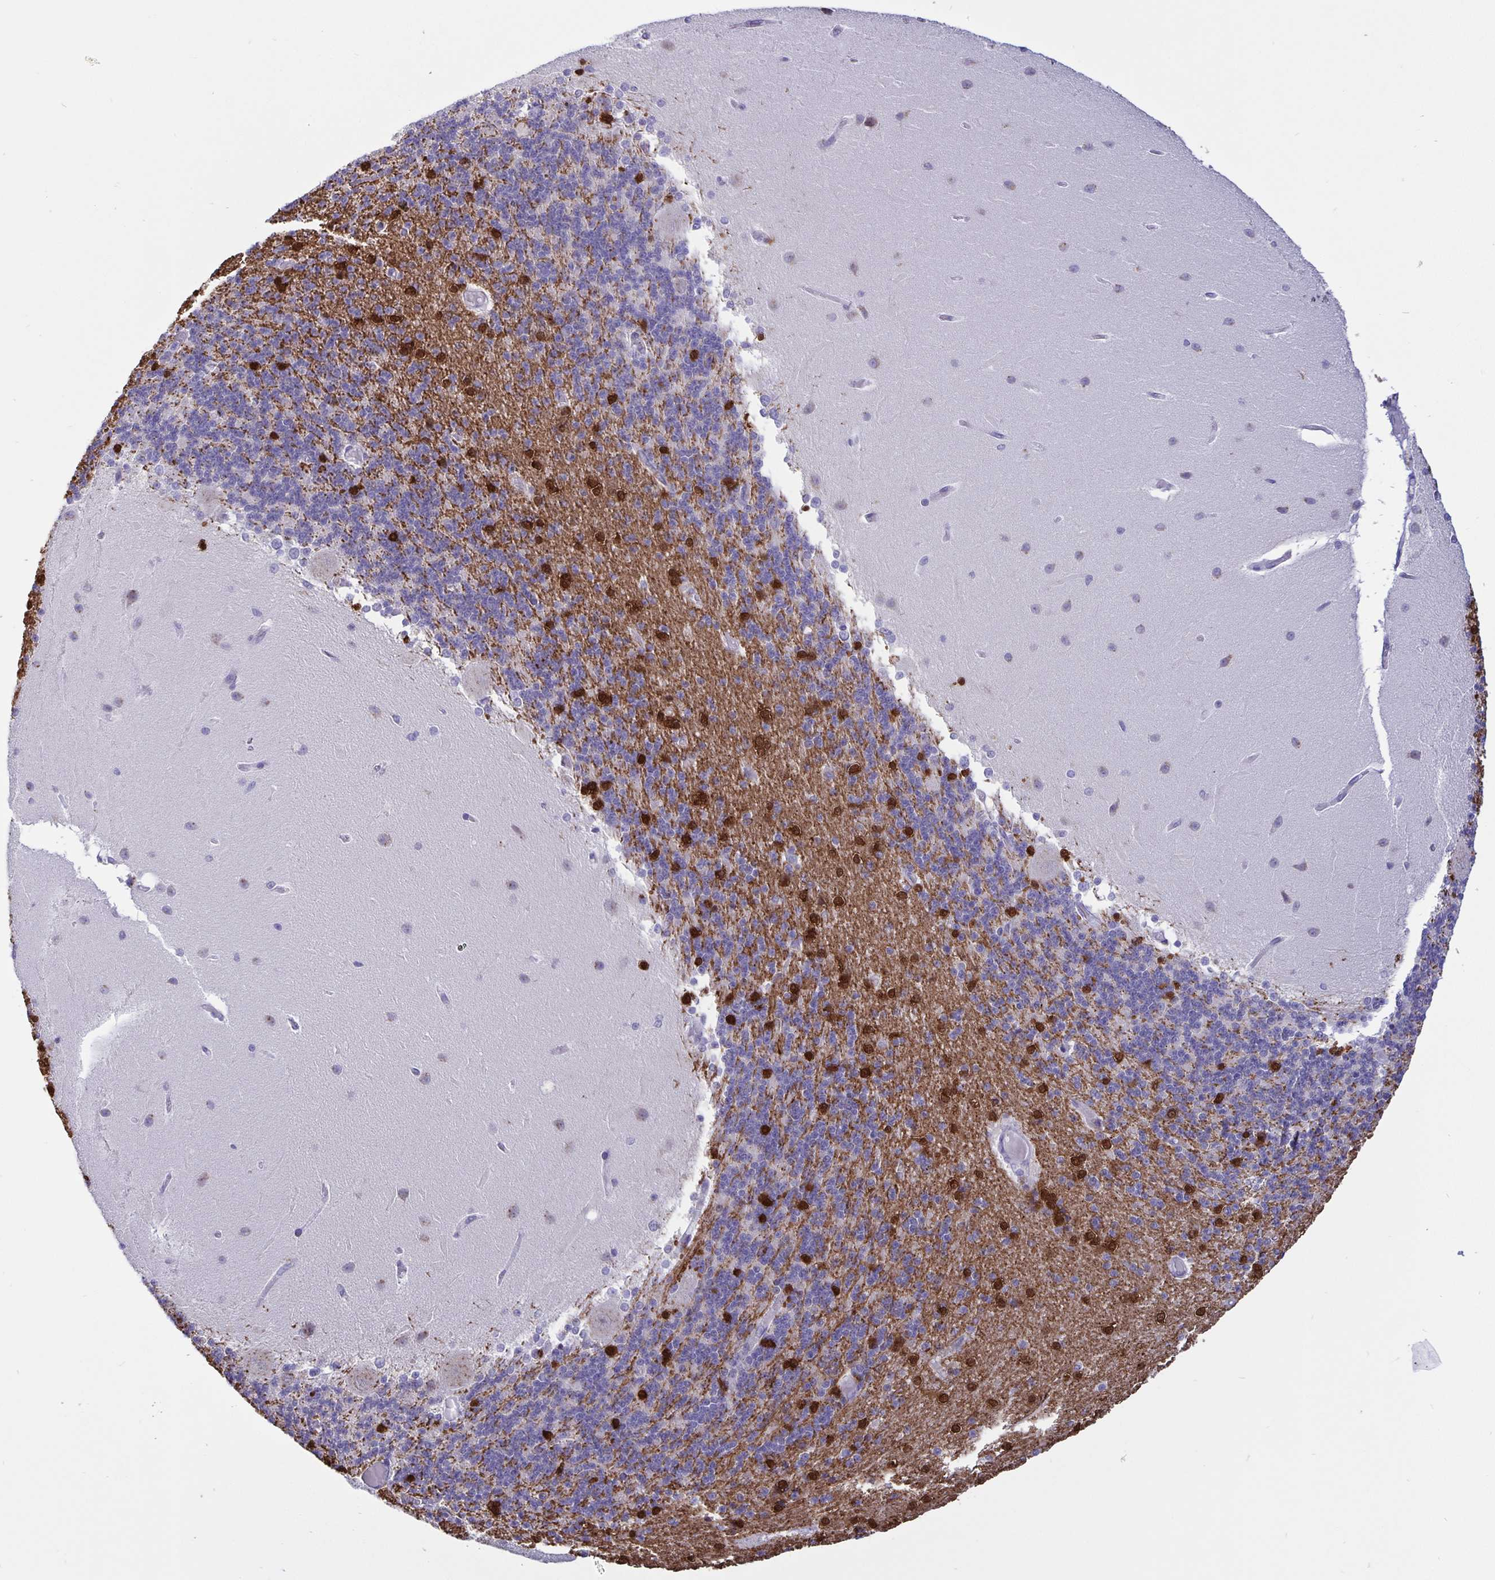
{"staining": {"intensity": "strong", "quantity": "<25%", "location": "cytoplasmic/membranous,nuclear"}, "tissue": "cerebellum", "cell_type": "Cells in granular layer", "image_type": "normal", "snomed": [{"axis": "morphology", "description": "Normal tissue, NOS"}, {"axis": "topography", "description": "Cerebellum"}], "caption": "Strong cytoplasmic/membranous,nuclear expression for a protein is present in about <25% of cells in granular layer of unremarkable cerebellum using immunohistochemistry (IHC).", "gene": "ERMN", "patient": {"sex": "female", "age": 54}}